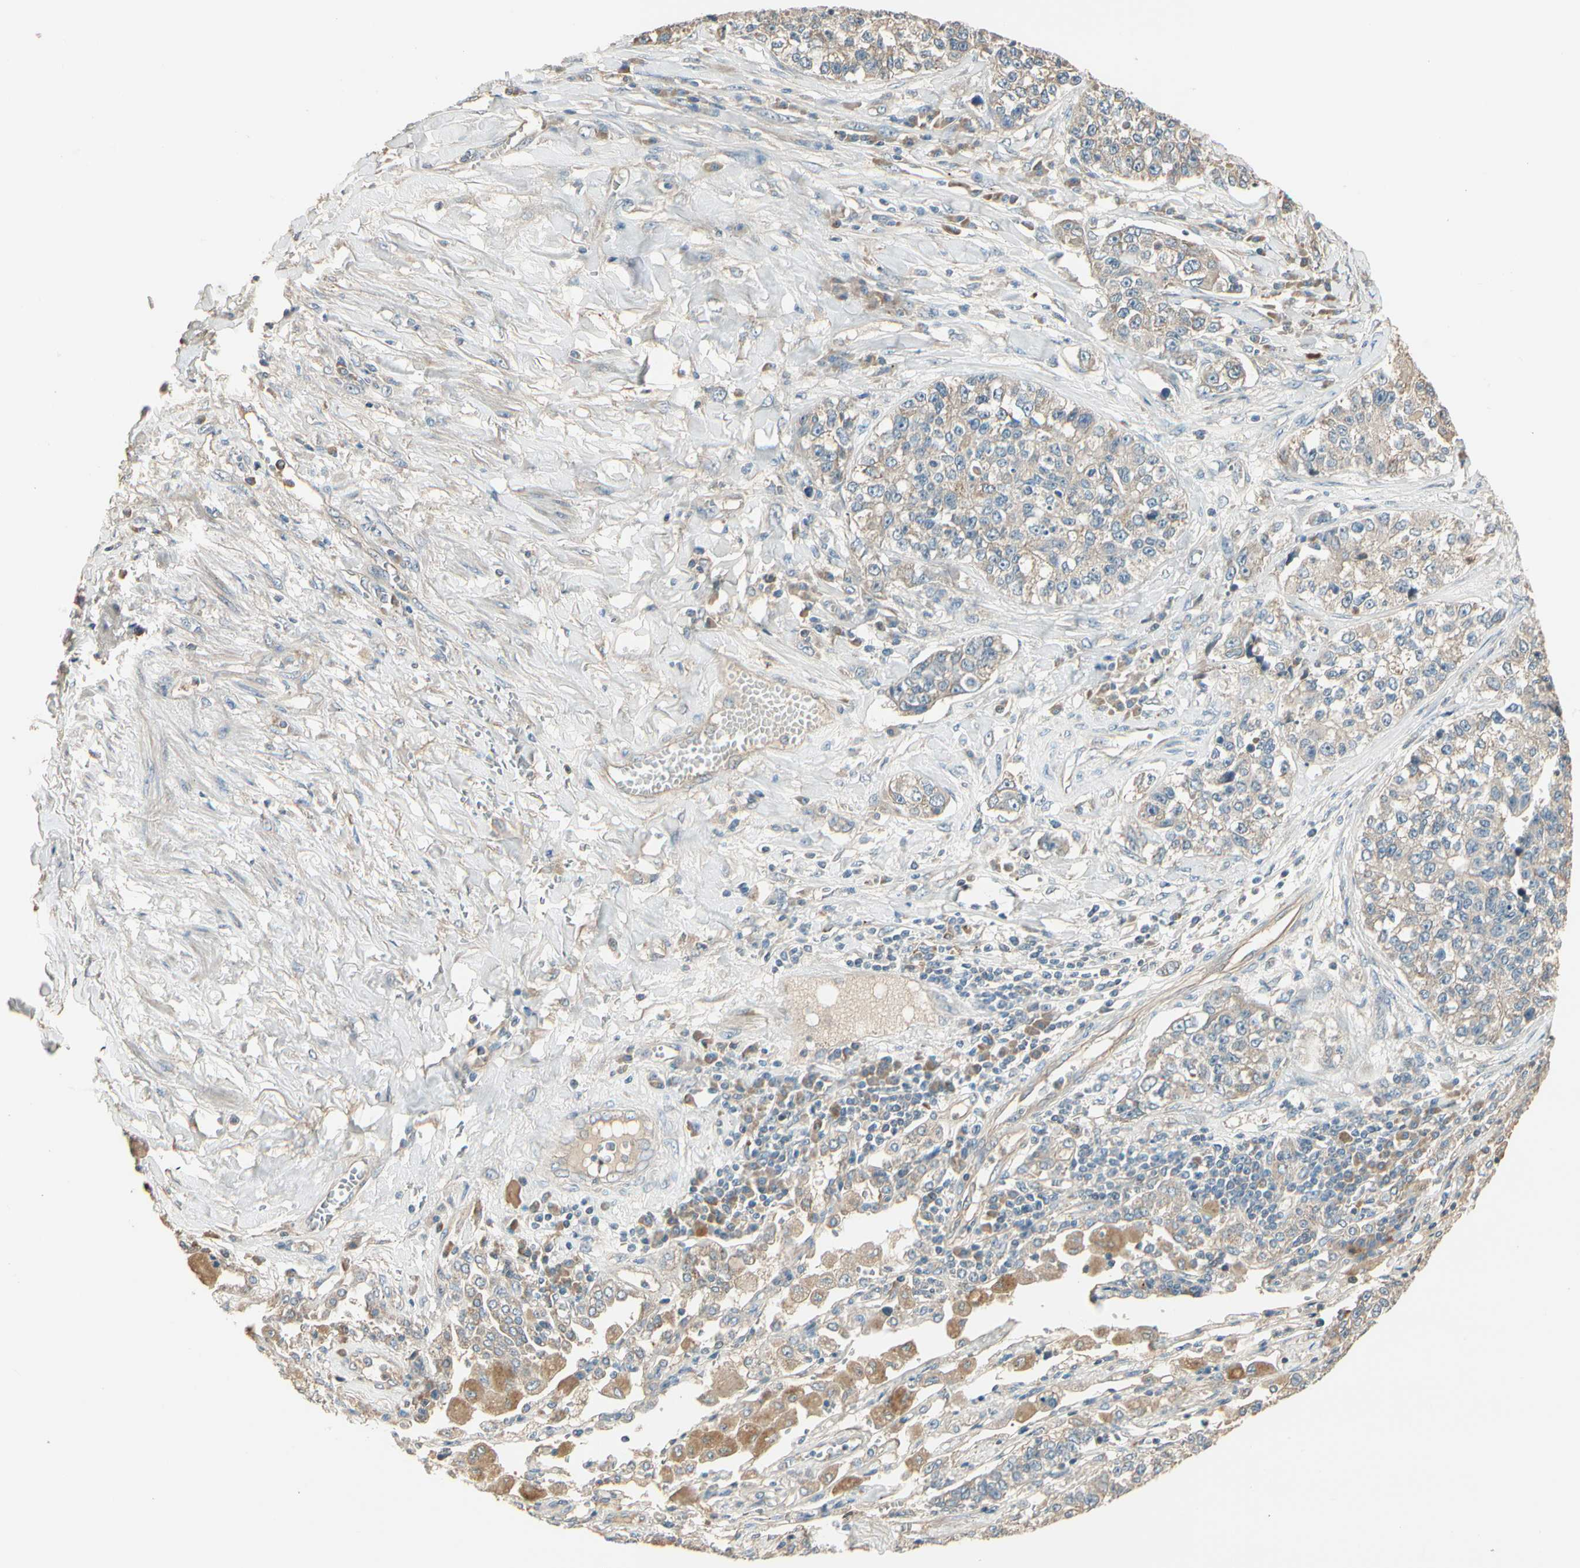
{"staining": {"intensity": "weak", "quantity": "25%-75%", "location": "cytoplasmic/membranous"}, "tissue": "lung cancer", "cell_type": "Tumor cells", "image_type": "cancer", "snomed": [{"axis": "morphology", "description": "Adenocarcinoma, NOS"}, {"axis": "topography", "description": "Lung"}], "caption": "Lung cancer (adenocarcinoma) stained with IHC shows weak cytoplasmic/membranous staining in approximately 25%-75% of tumor cells.", "gene": "TNFRSF21", "patient": {"sex": "male", "age": 49}}